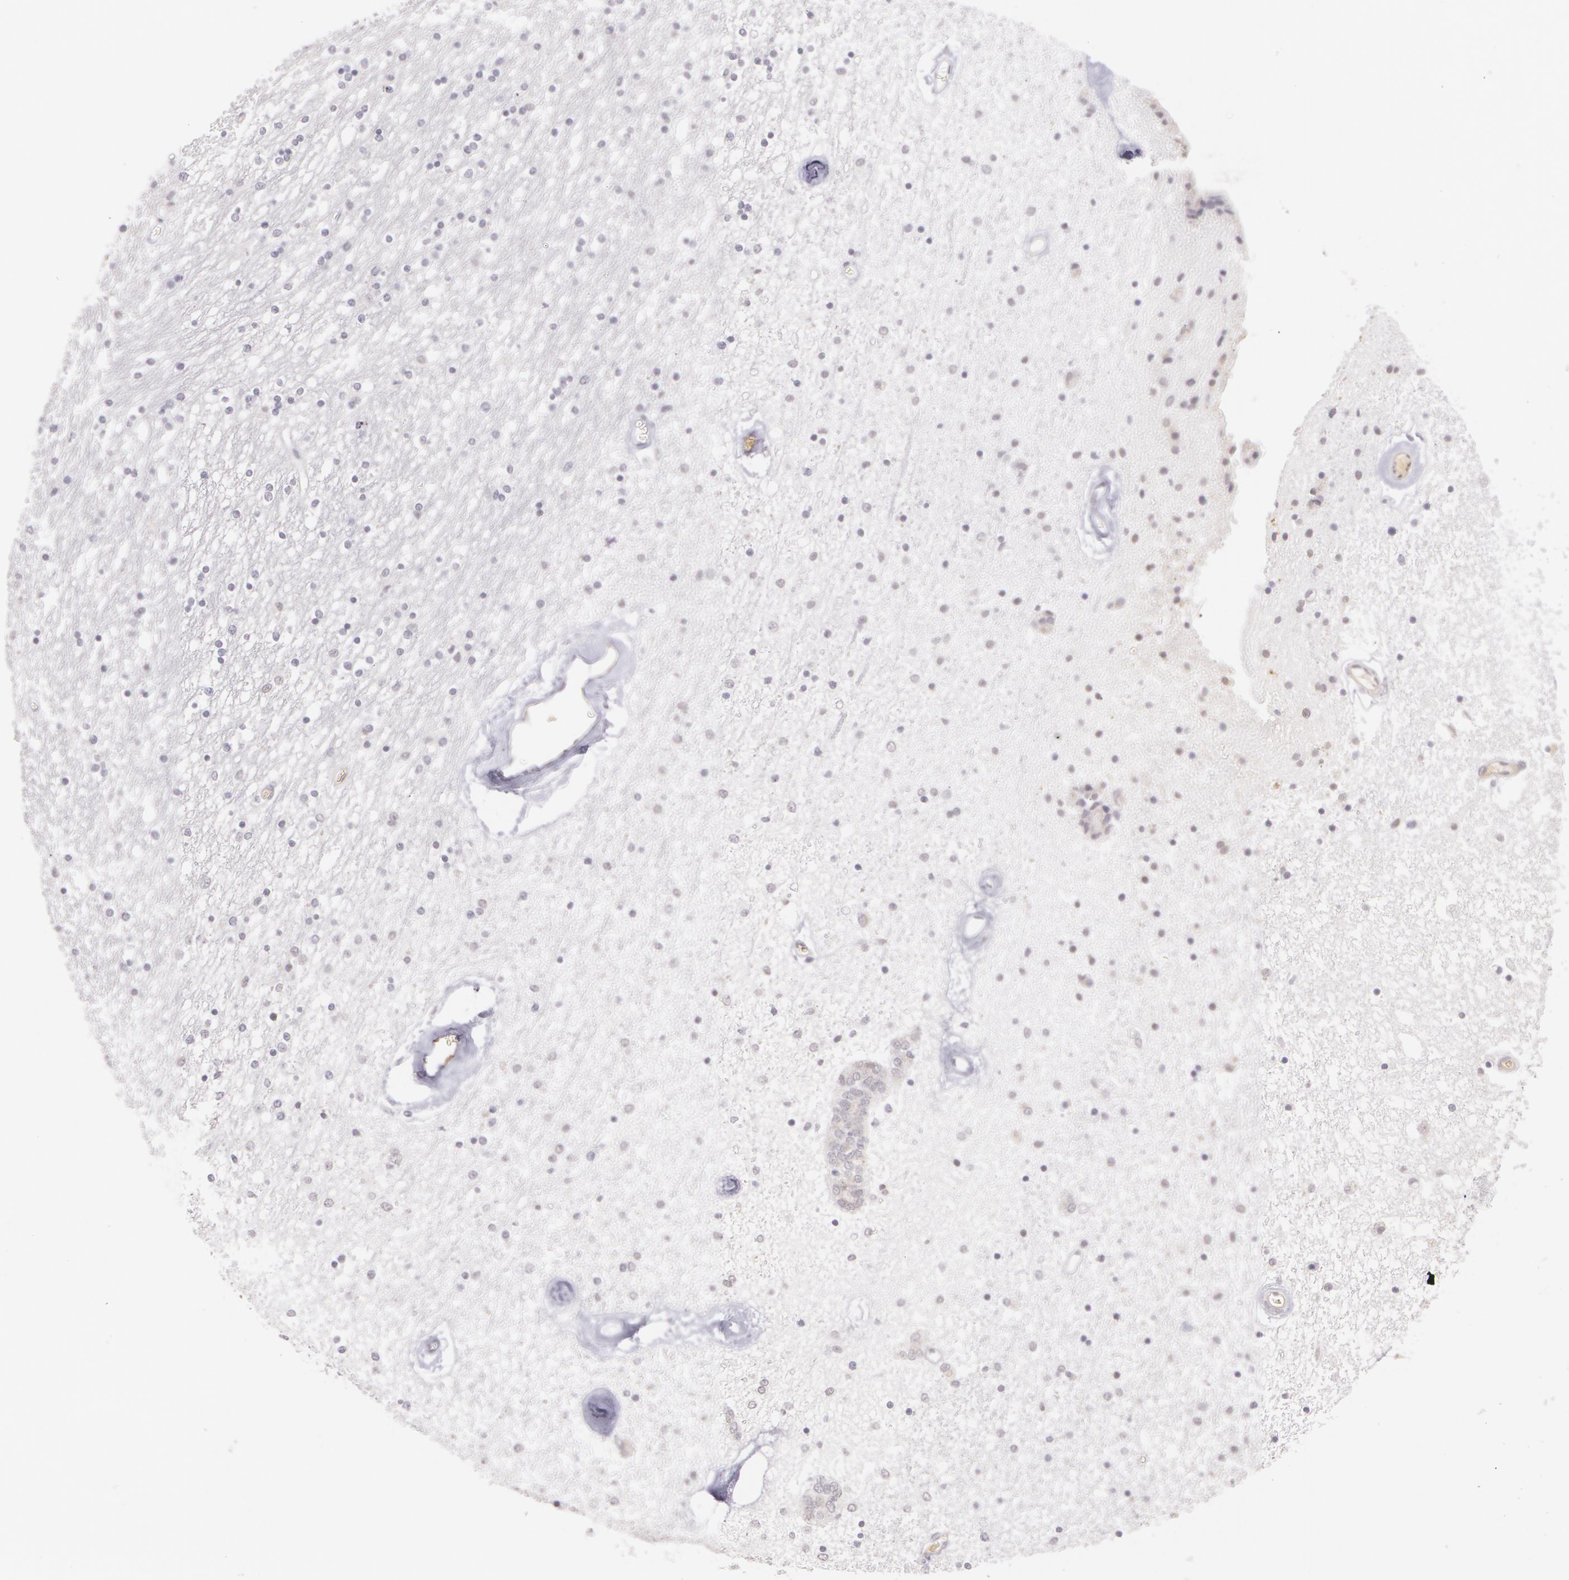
{"staining": {"intensity": "negative", "quantity": "none", "location": "none"}, "tissue": "caudate", "cell_type": "Glial cells", "image_type": "normal", "snomed": [{"axis": "morphology", "description": "Normal tissue, NOS"}, {"axis": "topography", "description": "Lateral ventricle wall"}], "caption": "A high-resolution micrograph shows immunohistochemistry (IHC) staining of unremarkable caudate, which displays no significant staining in glial cells. (DAB IHC, high magnification).", "gene": "LBP", "patient": {"sex": "female", "age": 54}}